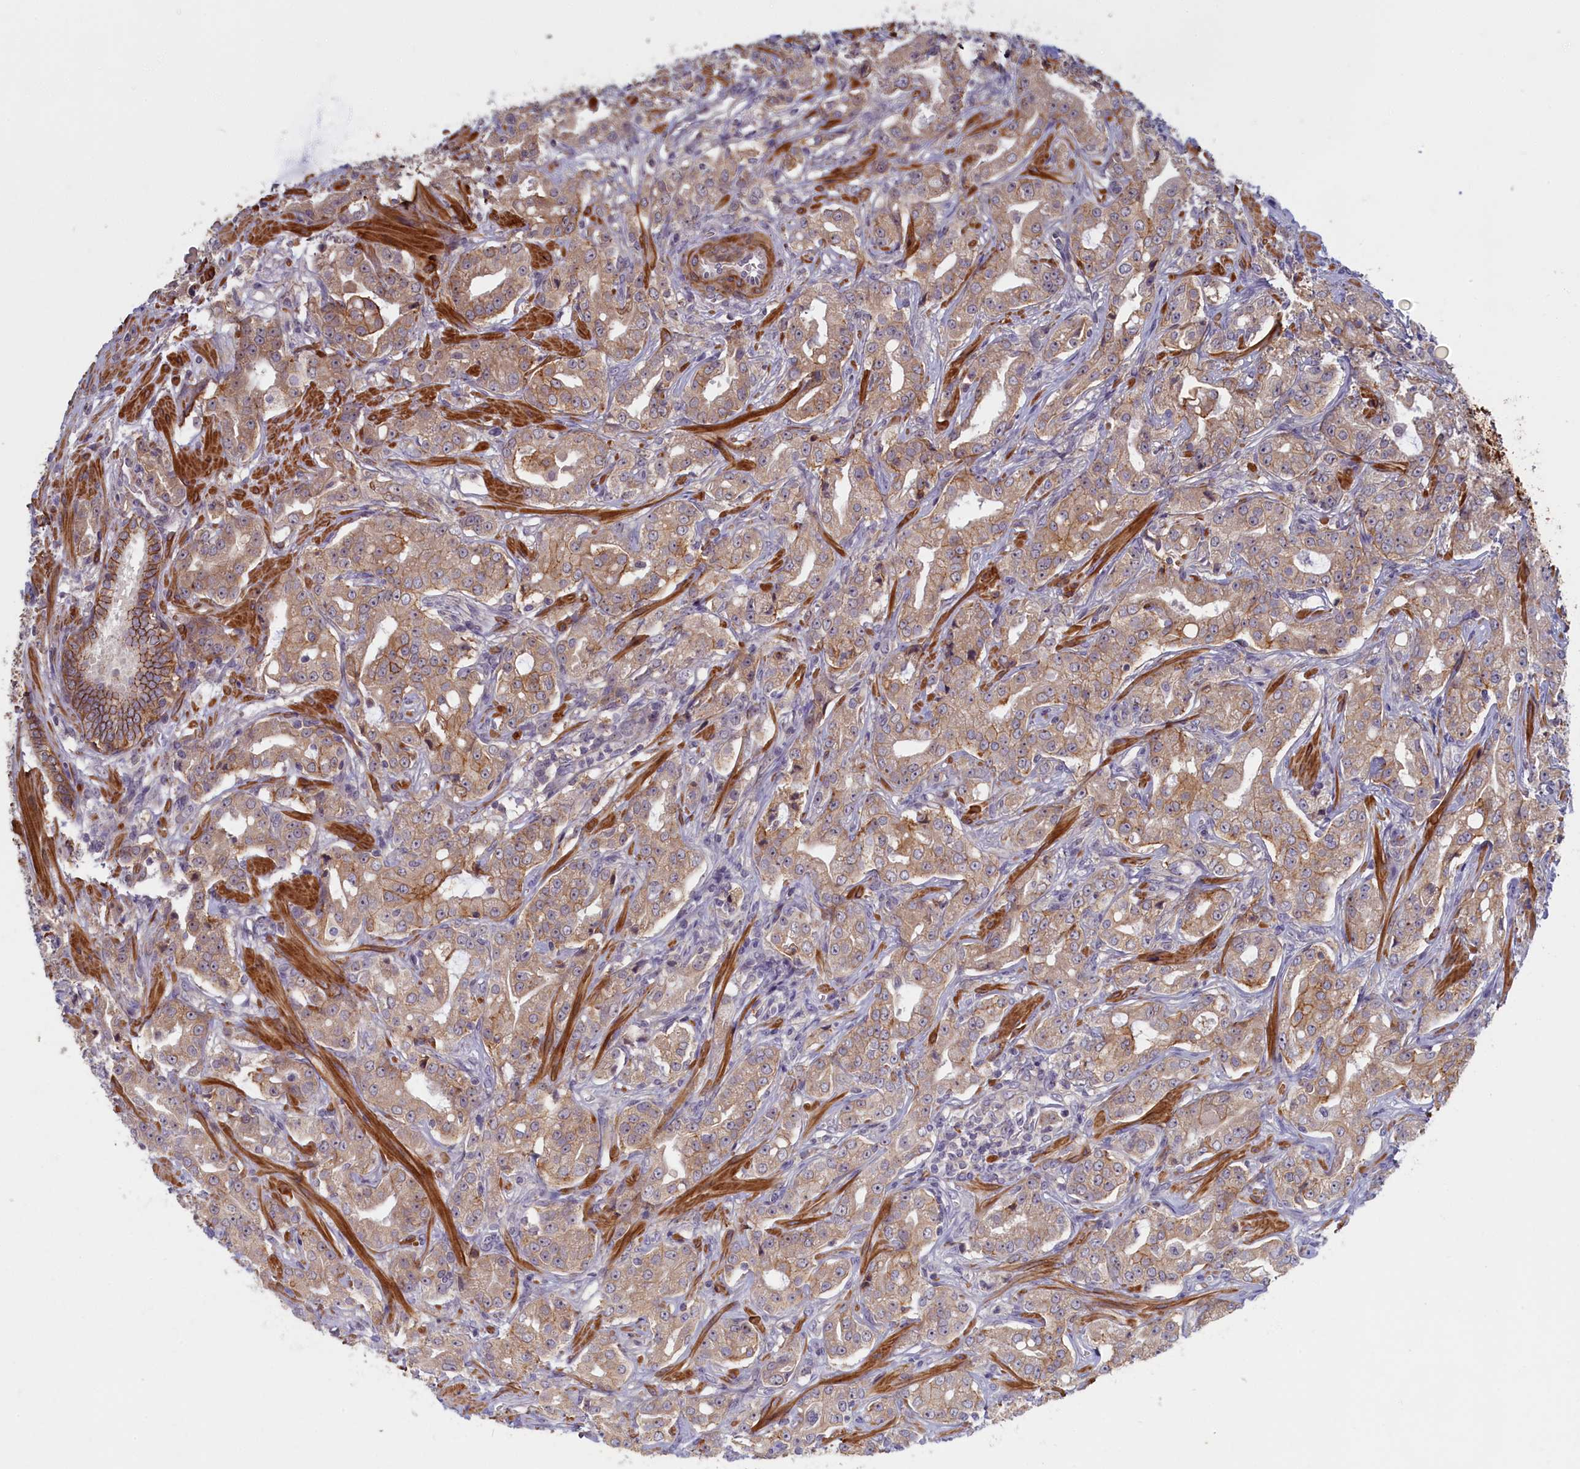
{"staining": {"intensity": "moderate", "quantity": "25%-75%", "location": "cytoplasmic/membranous"}, "tissue": "prostate cancer", "cell_type": "Tumor cells", "image_type": "cancer", "snomed": [{"axis": "morphology", "description": "Adenocarcinoma, High grade"}, {"axis": "topography", "description": "Prostate"}], "caption": "A brown stain highlights moderate cytoplasmic/membranous expression of a protein in prostate cancer (adenocarcinoma (high-grade)) tumor cells. (DAB (3,3'-diaminobenzidine) IHC with brightfield microscopy, high magnification).", "gene": "TRPM4", "patient": {"sex": "male", "age": 63}}